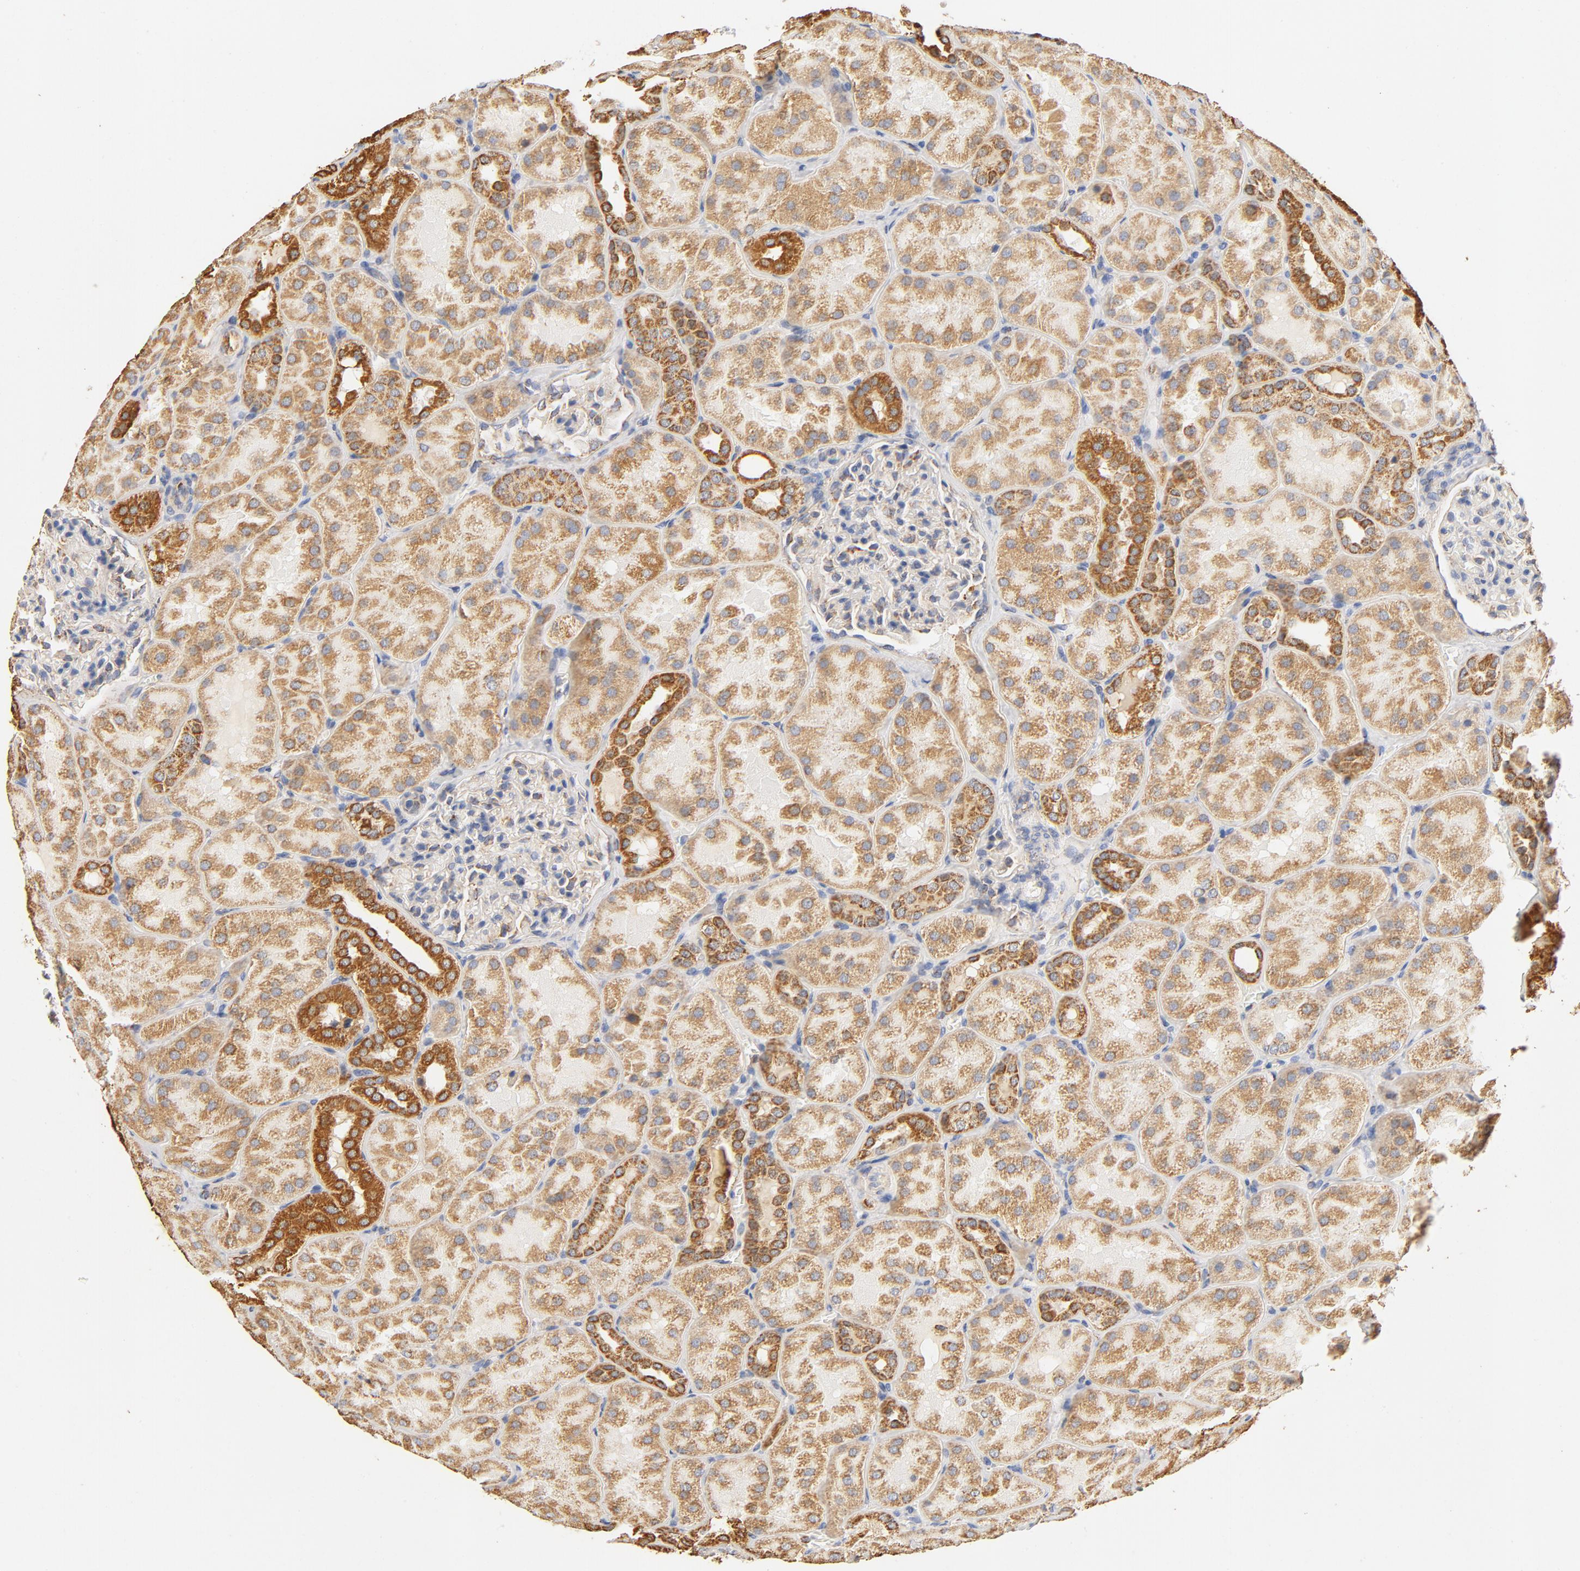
{"staining": {"intensity": "weak", "quantity": ">75%", "location": "cytoplasmic/membranous"}, "tissue": "kidney", "cell_type": "Cells in glomeruli", "image_type": "normal", "snomed": [{"axis": "morphology", "description": "Normal tissue, NOS"}, {"axis": "topography", "description": "Kidney"}], "caption": "Immunohistochemical staining of normal human kidney displays low levels of weak cytoplasmic/membranous expression in approximately >75% of cells in glomeruli.", "gene": "COX4I1", "patient": {"sex": "male", "age": 28}}